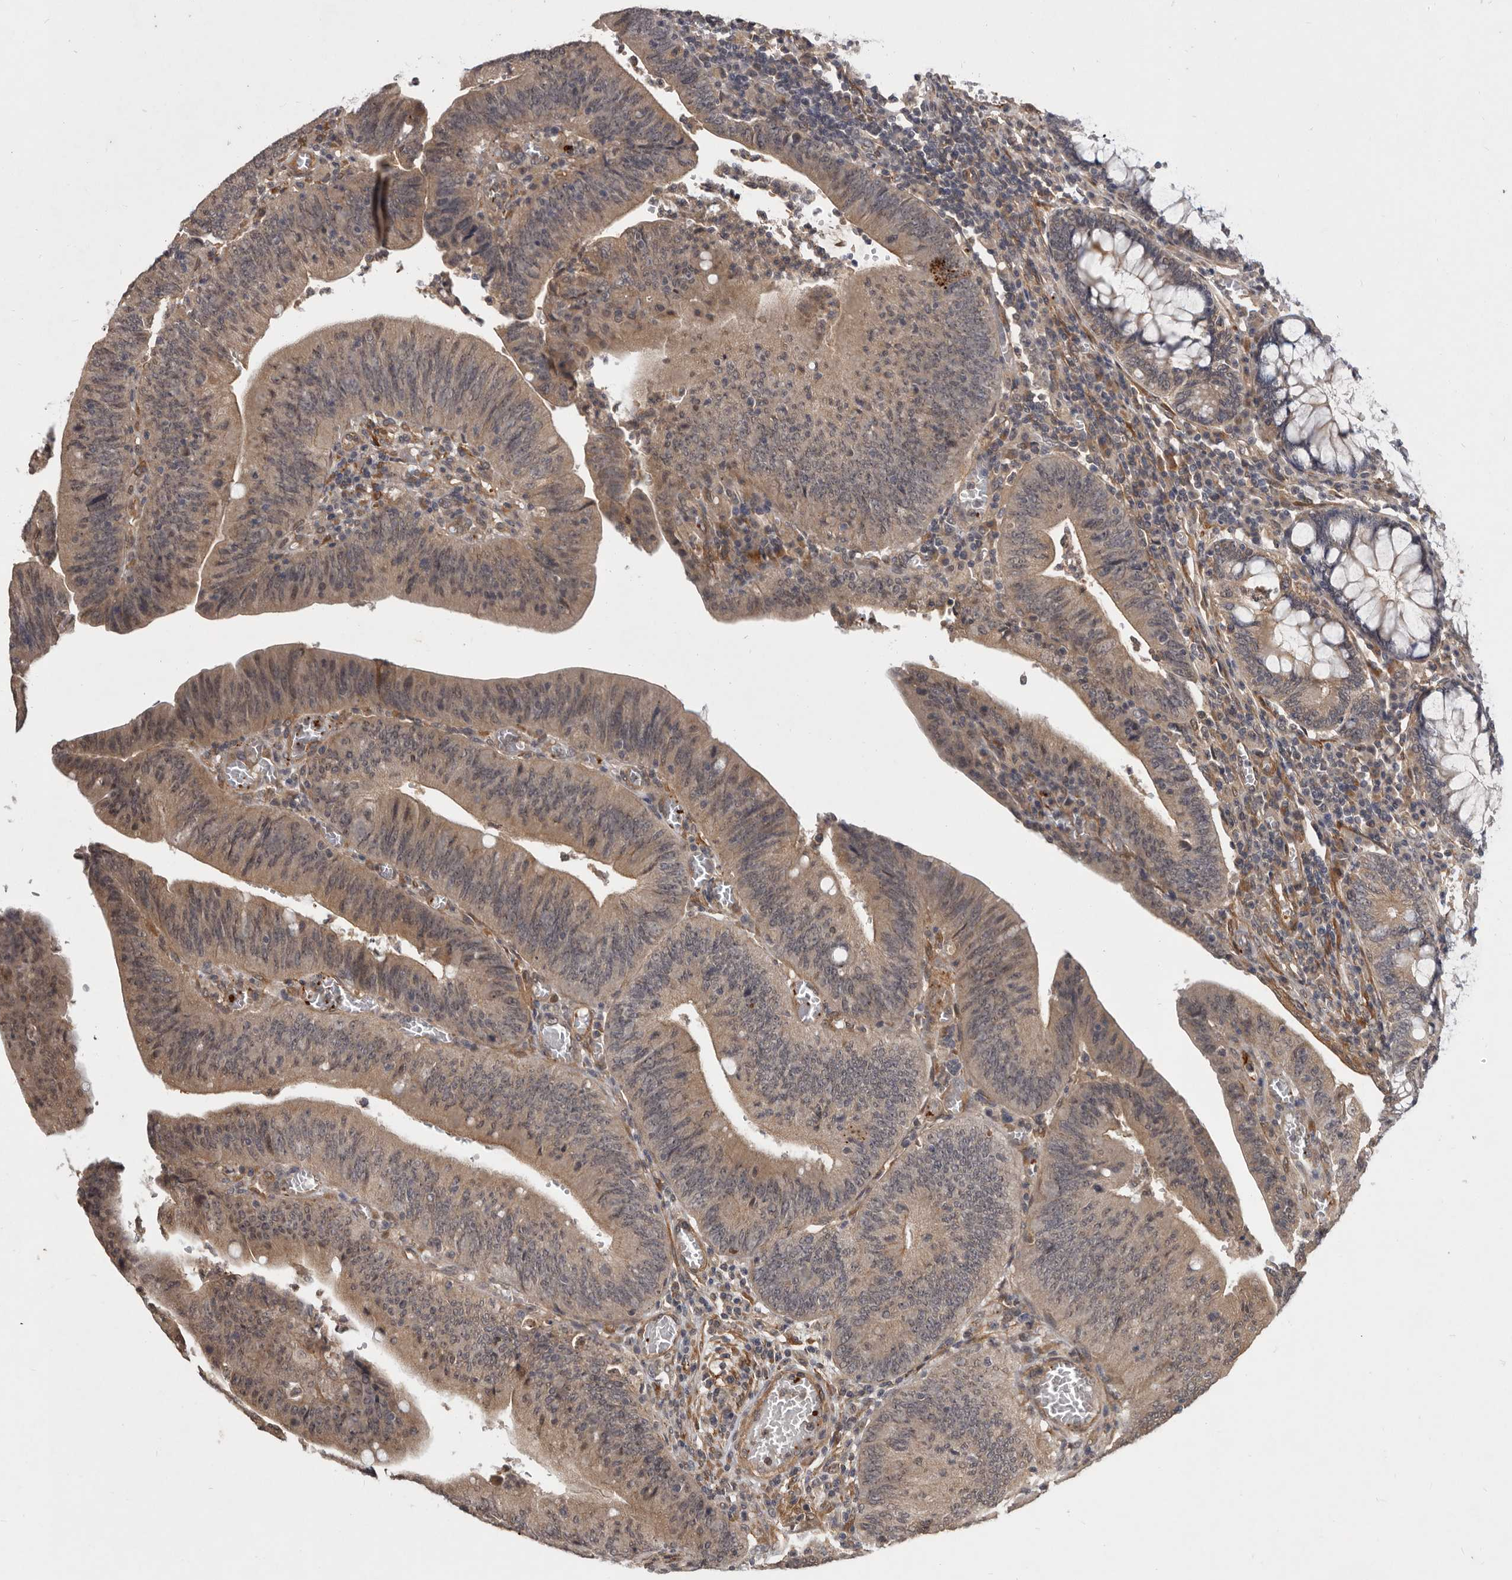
{"staining": {"intensity": "weak", "quantity": ">75%", "location": "cytoplasmic/membranous"}, "tissue": "colorectal cancer", "cell_type": "Tumor cells", "image_type": "cancer", "snomed": [{"axis": "morphology", "description": "Normal tissue, NOS"}, {"axis": "morphology", "description": "Adenocarcinoma, NOS"}, {"axis": "topography", "description": "Rectum"}], "caption": "The image demonstrates immunohistochemical staining of colorectal cancer. There is weak cytoplasmic/membranous staining is appreciated in approximately >75% of tumor cells. (brown staining indicates protein expression, while blue staining denotes nuclei).", "gene": "DNAJC28", "patient": {"sex": "female", "age": 66}}